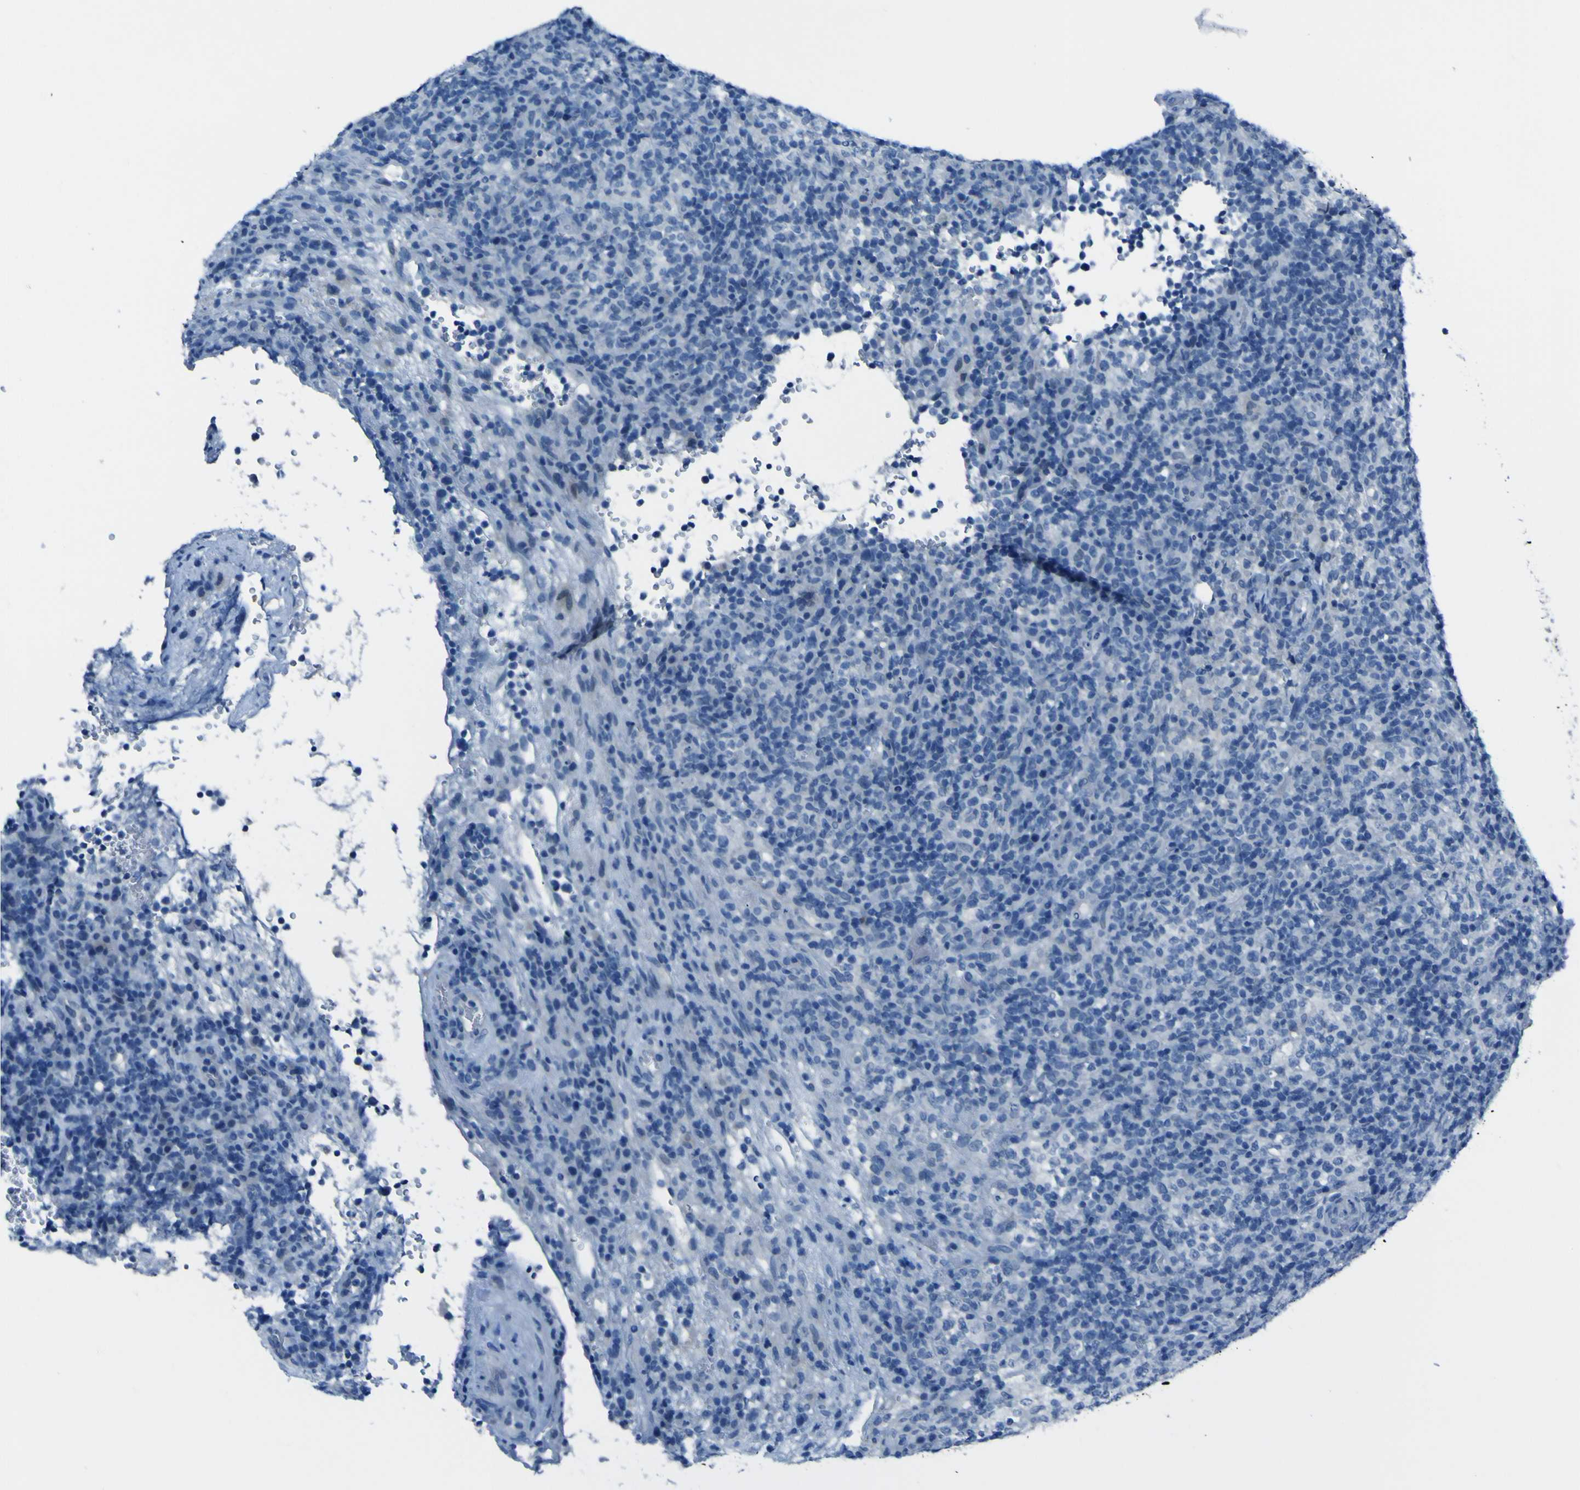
{"staining": {"intensity": "negative", "quantity": "none", "location": "none"}, "tissue": "lymphoma", "cell_type": "Tumor cells", "image_type": "cancer", "snomed": [{"axis": "morphology", "description": "Malignant lymphoma, non-Hodgkin's type, High grade"}, {"axis": "topography", "description": "Lymph node"}], "caption": "DAB immunohistochemical staining of human malignant lymphoma, non-Hodgkin's type (high-grade) displays no significant expression in tumor cells.", "gene": "PHKG1", "patient": {"sex": "female", "age": 76}}